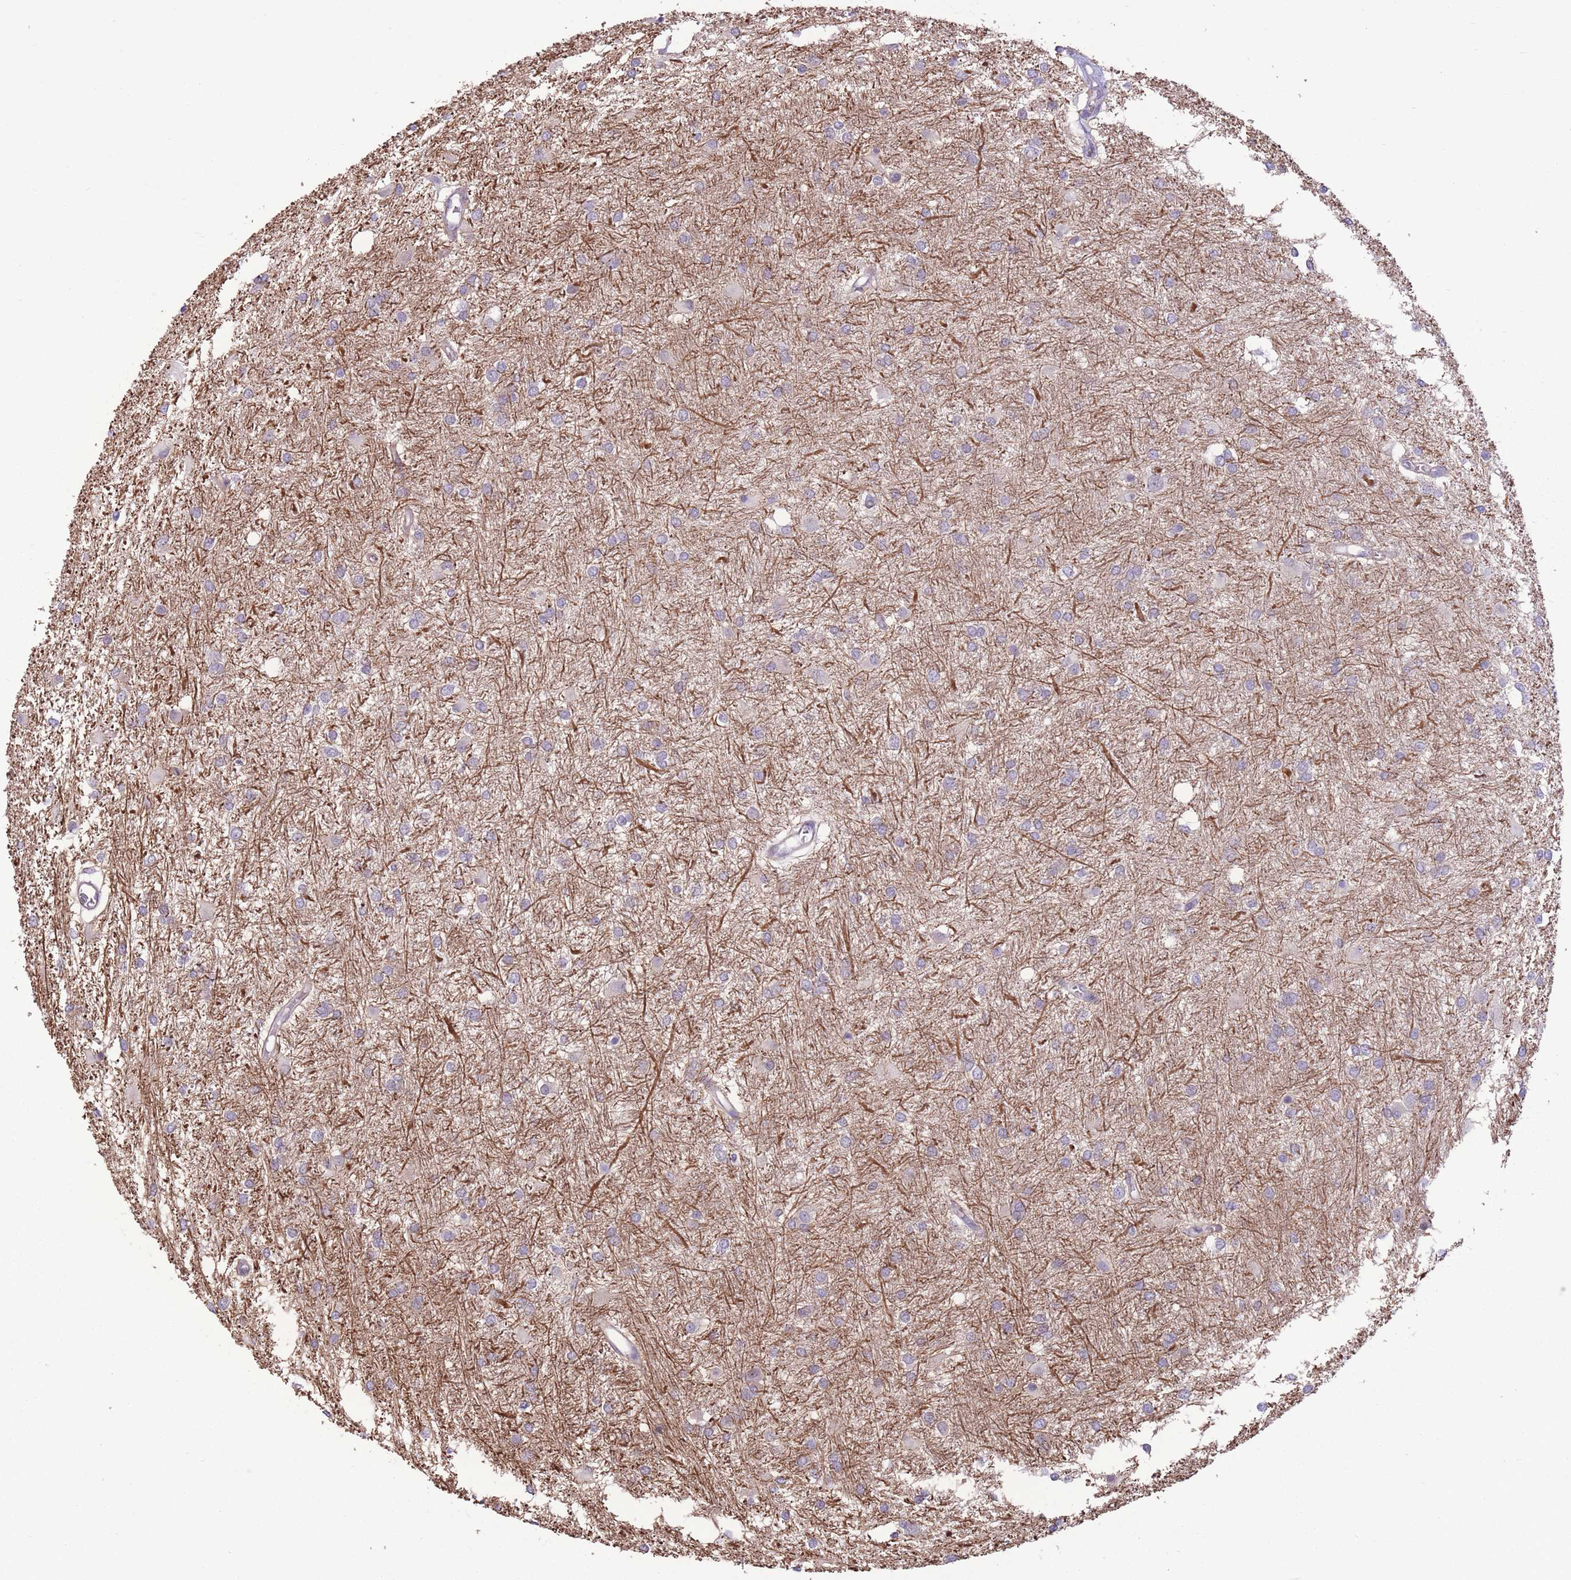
{"staining": {"intensity": "negative", "quantity": "none", "location": "none"}, "tissue": "glioma", "cell_type": "Tumor cells", "image_type": "cancer", "snomed": [{"axis": "morphology", "description": "Glioma, malignant, High grade"}, {"axis": "topography", "description": "Brain"}], "caption": "A high-resolution photomicrograph shows immunohistochemistry (IHC) staining of glioma, which displays no significant expression in tumor cells.", "gene": "WDR70", "patient": {"sex": "female", "age": 50}}